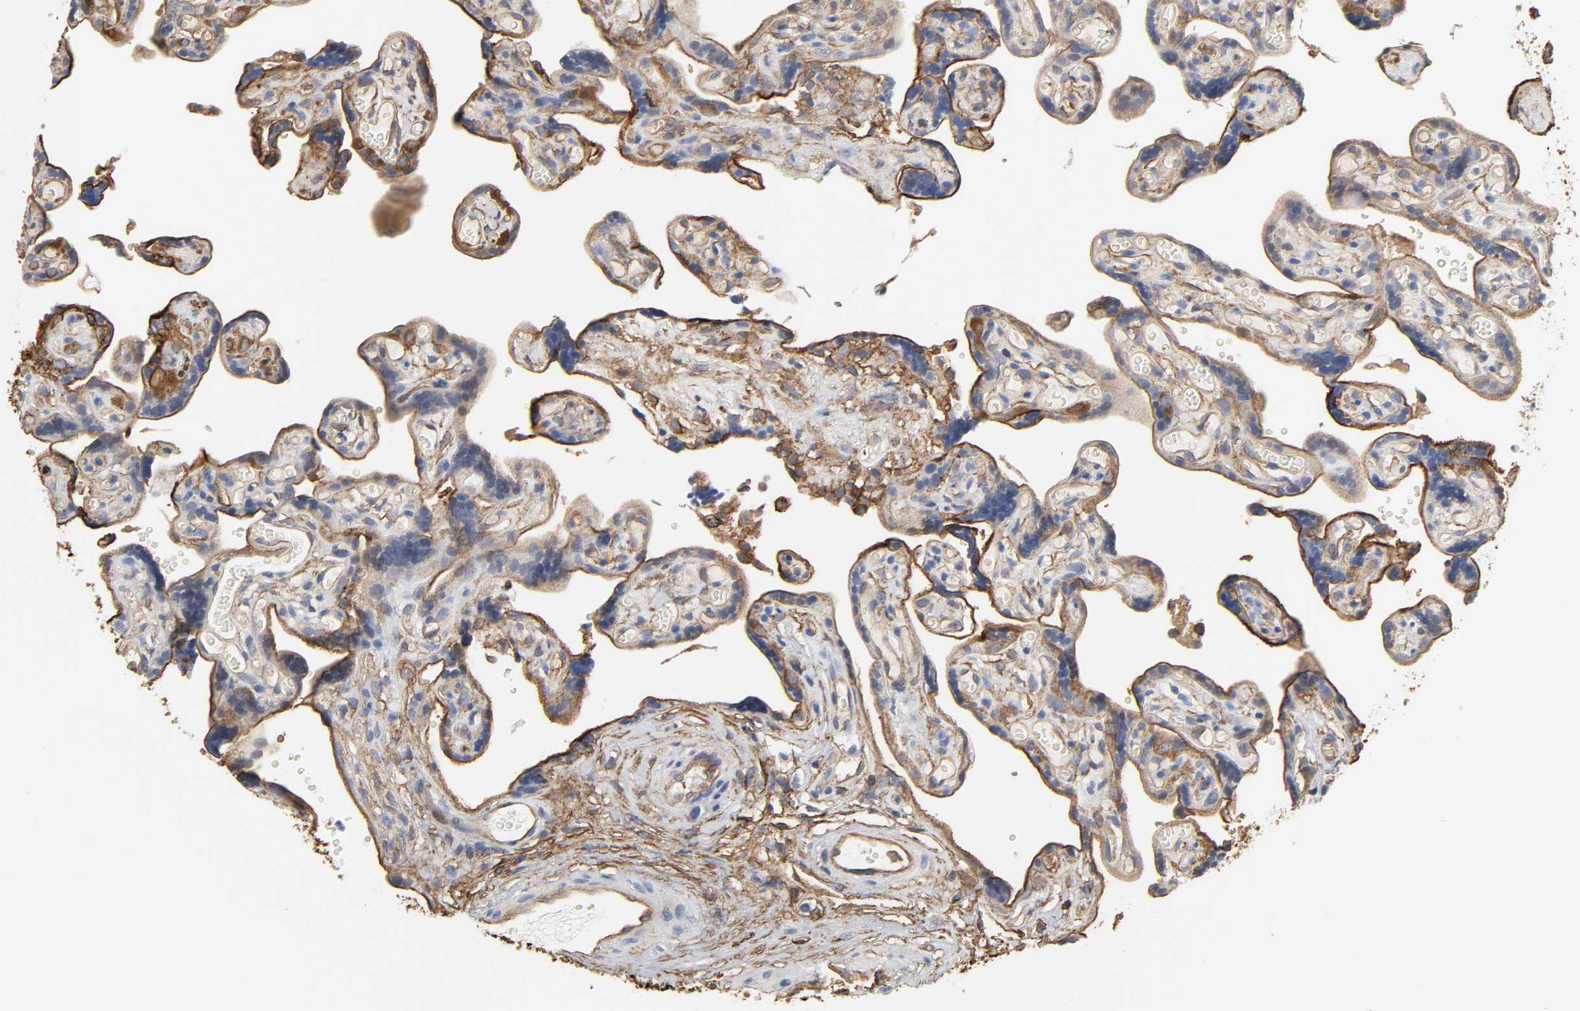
{"staining": {"intensity": "moderate", "quantity": "<25%", "location": "cytoplasmic/membranous"}, "tissue": "placenta", "cell_type": "Decidual cells", "image_type": "normal", "snomed": [{"axis": "morphology", "description": "Normal tissue, NOS"}, {"axis": "topography", "description": "Placenta"}], "caption": "Immunohistochemical staining of unremarkable placenta exhibits low levels of moderate cytoplasmic/membranous positivity in about <25% of decidual cells. (brown staining indicates protein expression, while blue staining denotes nuclei).", "gene": "ANXA2", "patient": {"sex": "female", "age": 30}}